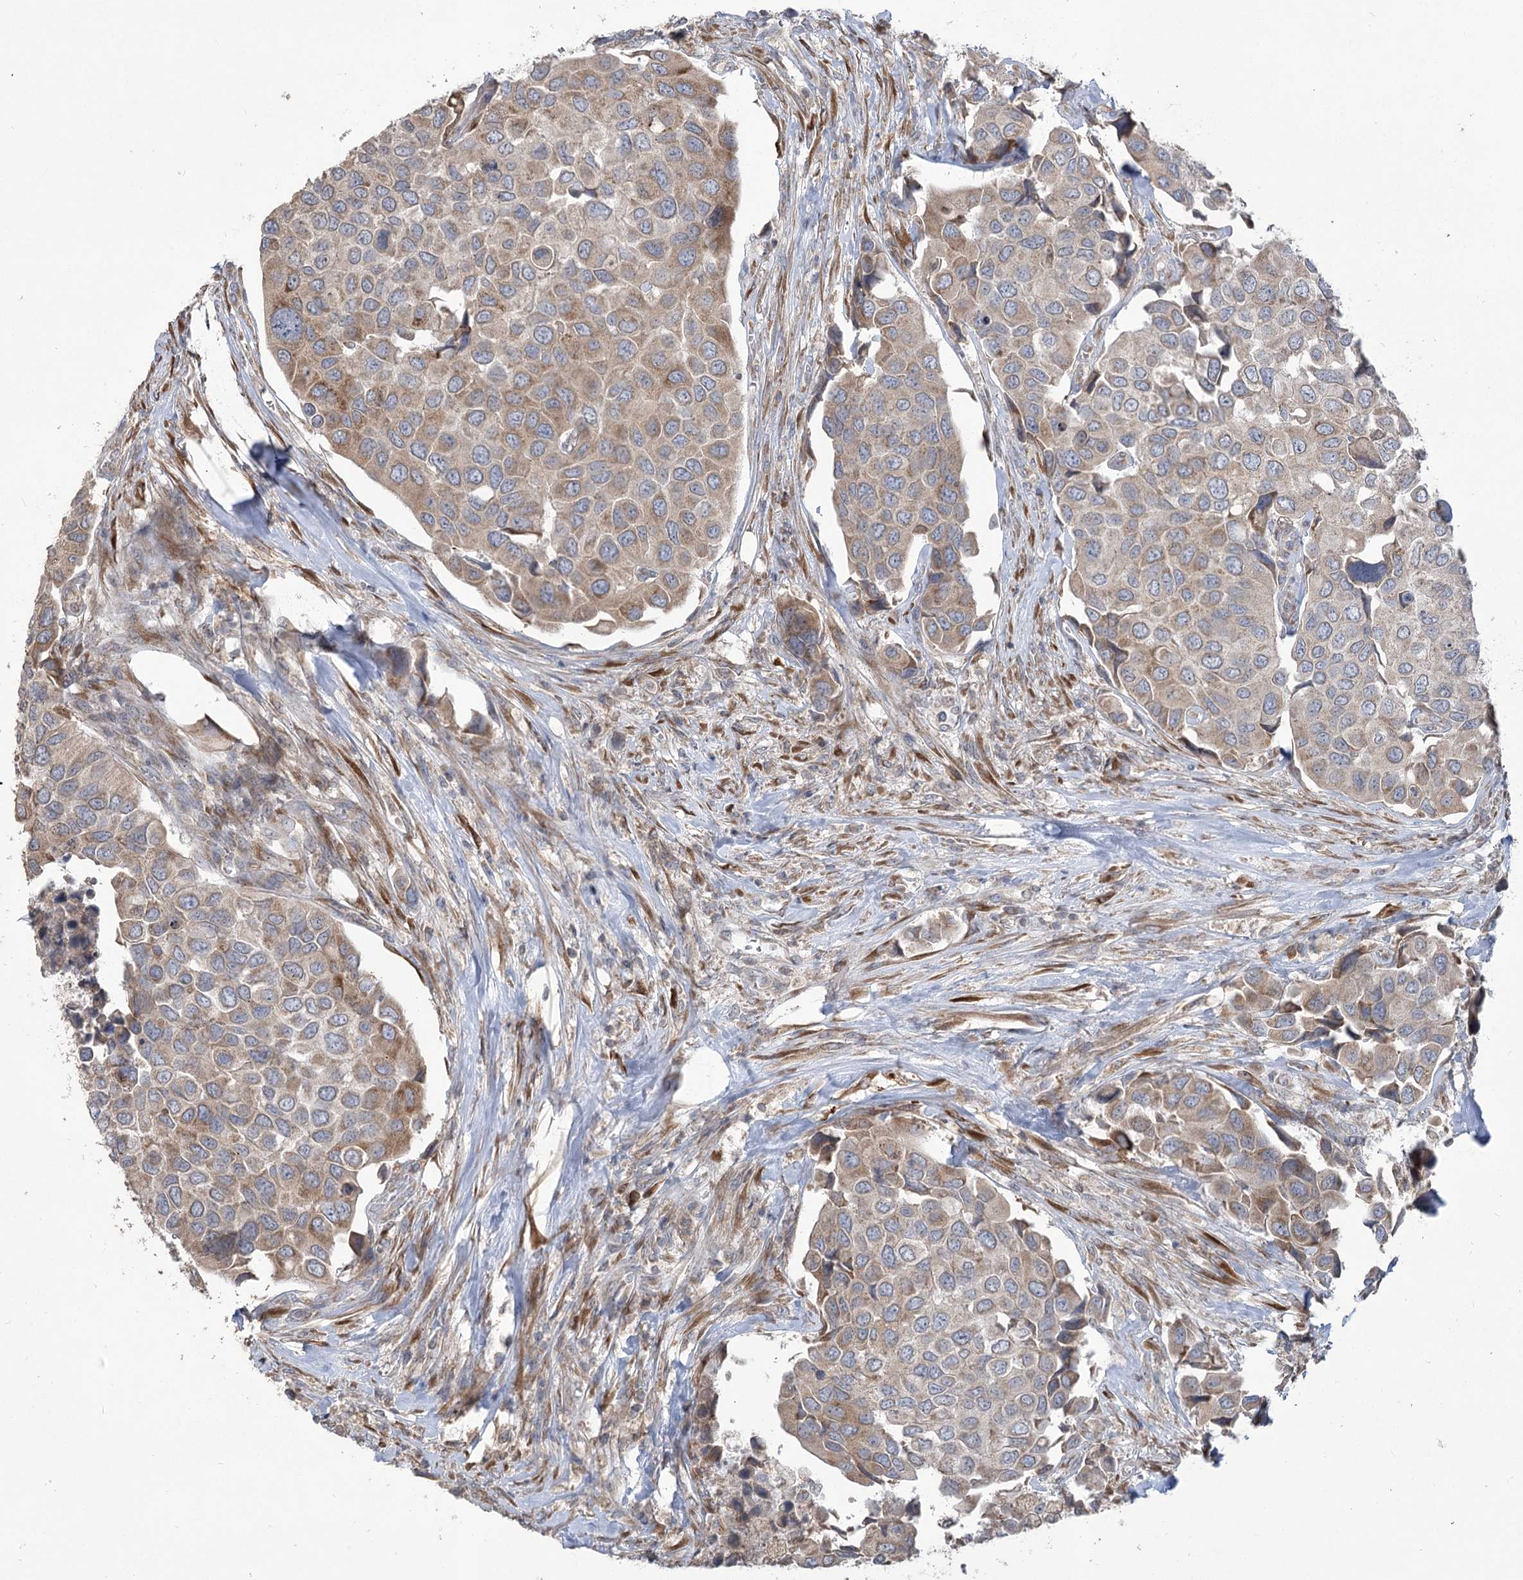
{"staining": {"intensity": "moderate", "quantity": "<25%", "location": "cytoplasmic/membranous"}, "tissue": "urothelial cancer", "cell_type": "Tumor cells", "image_type": "cancer", "snomed": [{"axis": "morphology", "description": "Urothelial carcinoma, High grade"}, {"axis": "topography", "description": "Urinary bladder"}], "caption": "Immunohistochemistry (IHC) (DAB (3,3'-diaminobenzidine)) staining of urothelial cancer reveals moderate cytoplasmic/membranous protein expression in about <25% of tumor cells. (brown staining indicates protein expression, while blue staining denotes nuclei).", "gene": "STT3B", "patient": {"sex": "male", "age": 74}}